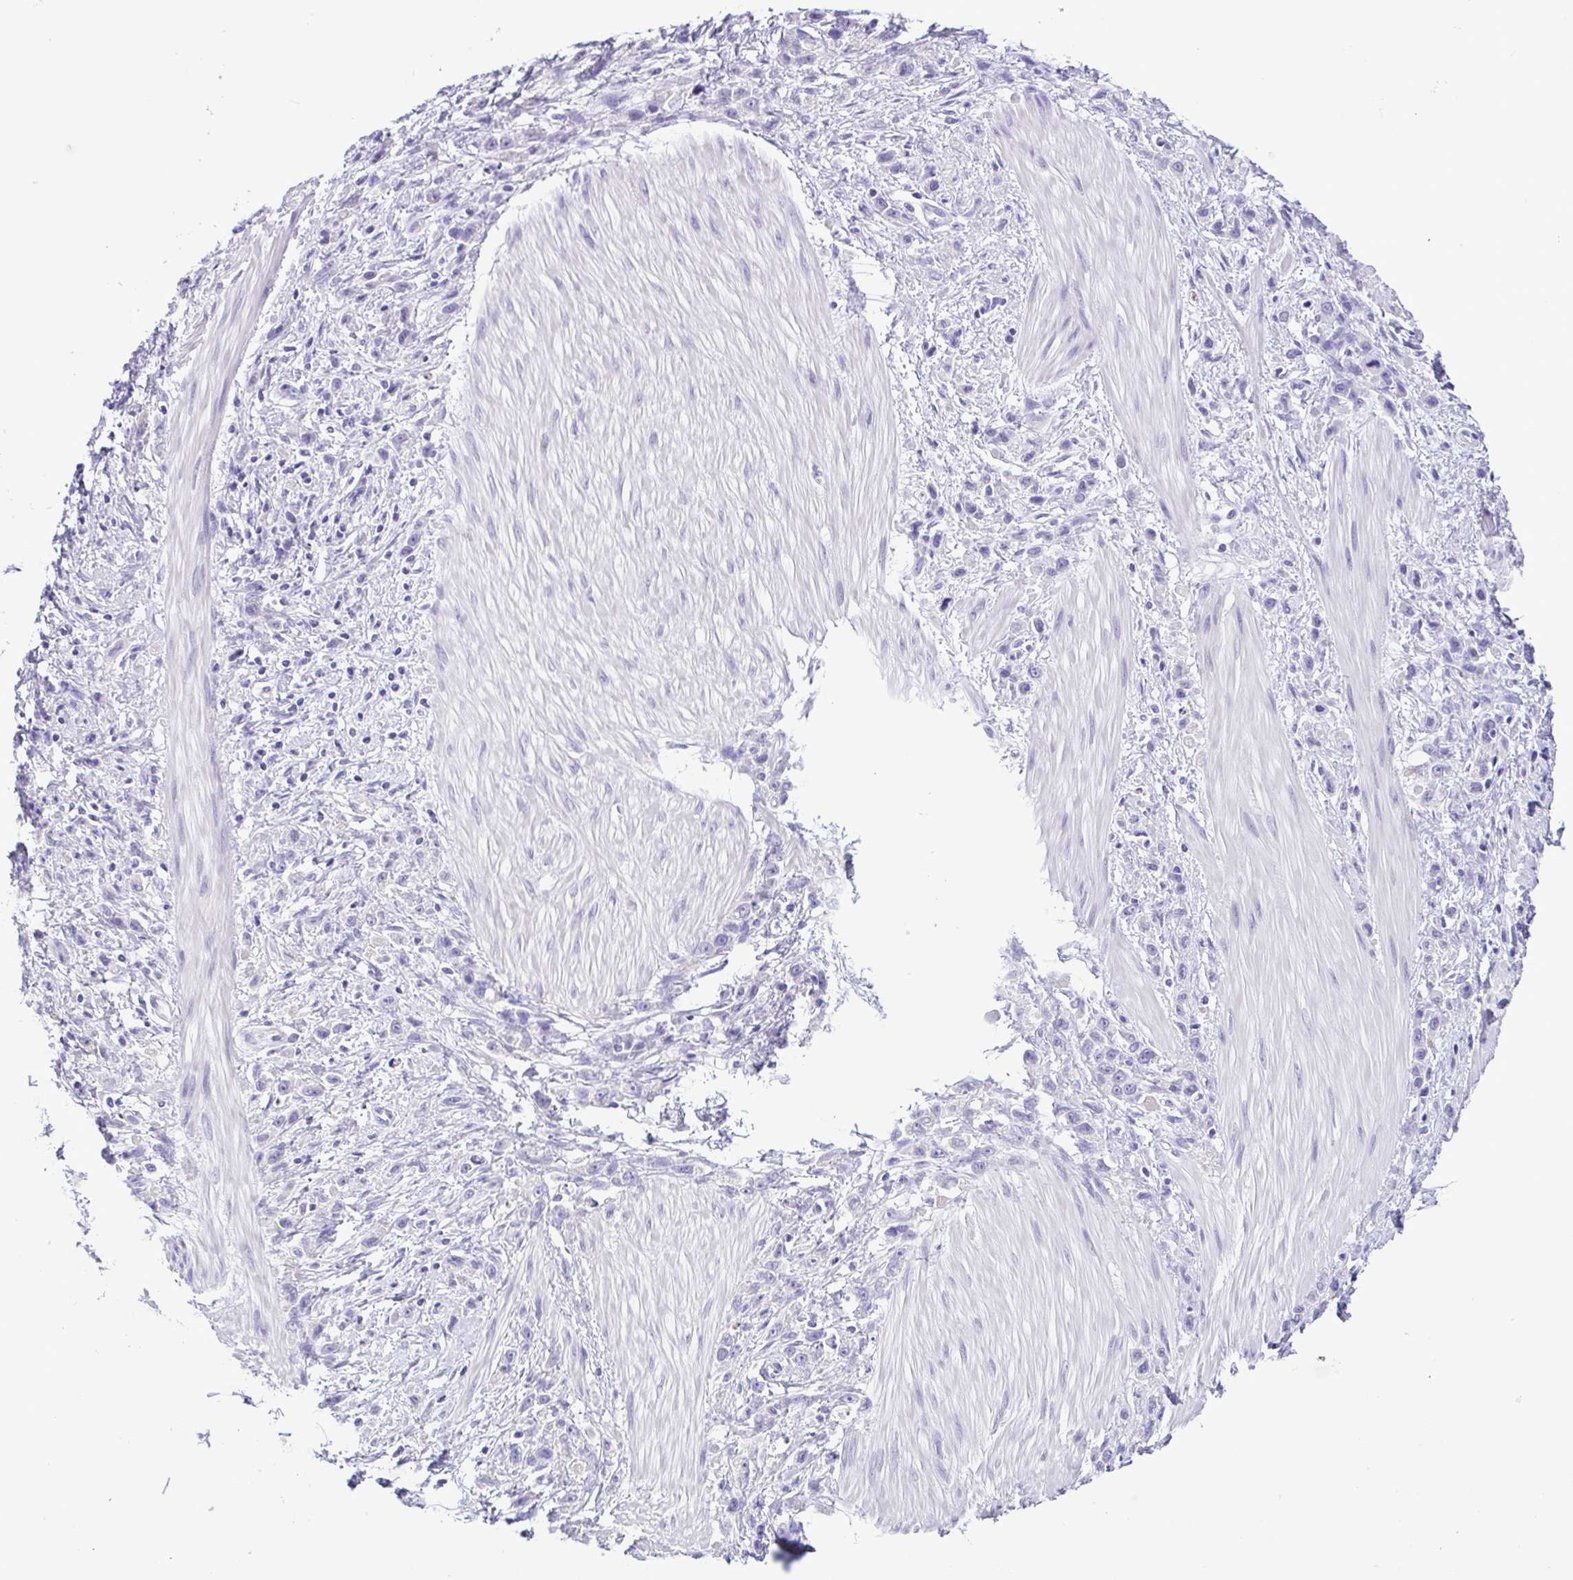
{"staining": {"intensity": "negative", "quantity": "none", "location": "none"}, "tissue": "stomach cancer", "cell_type": "Tumor cells", "image_type": "cancer", "snomed": [{"axis": "morphology", "description": "Adenocarcinoma, NOS"}, {"axis": "topography", "description": "Stomach"}], "caption": "Human stomach cancer (adenocarcinoma) stained for a protein using IHC displays no staining in tumor cells.", "gene": "IGFL1", "patient": {"sex": "male", "age": 47}}